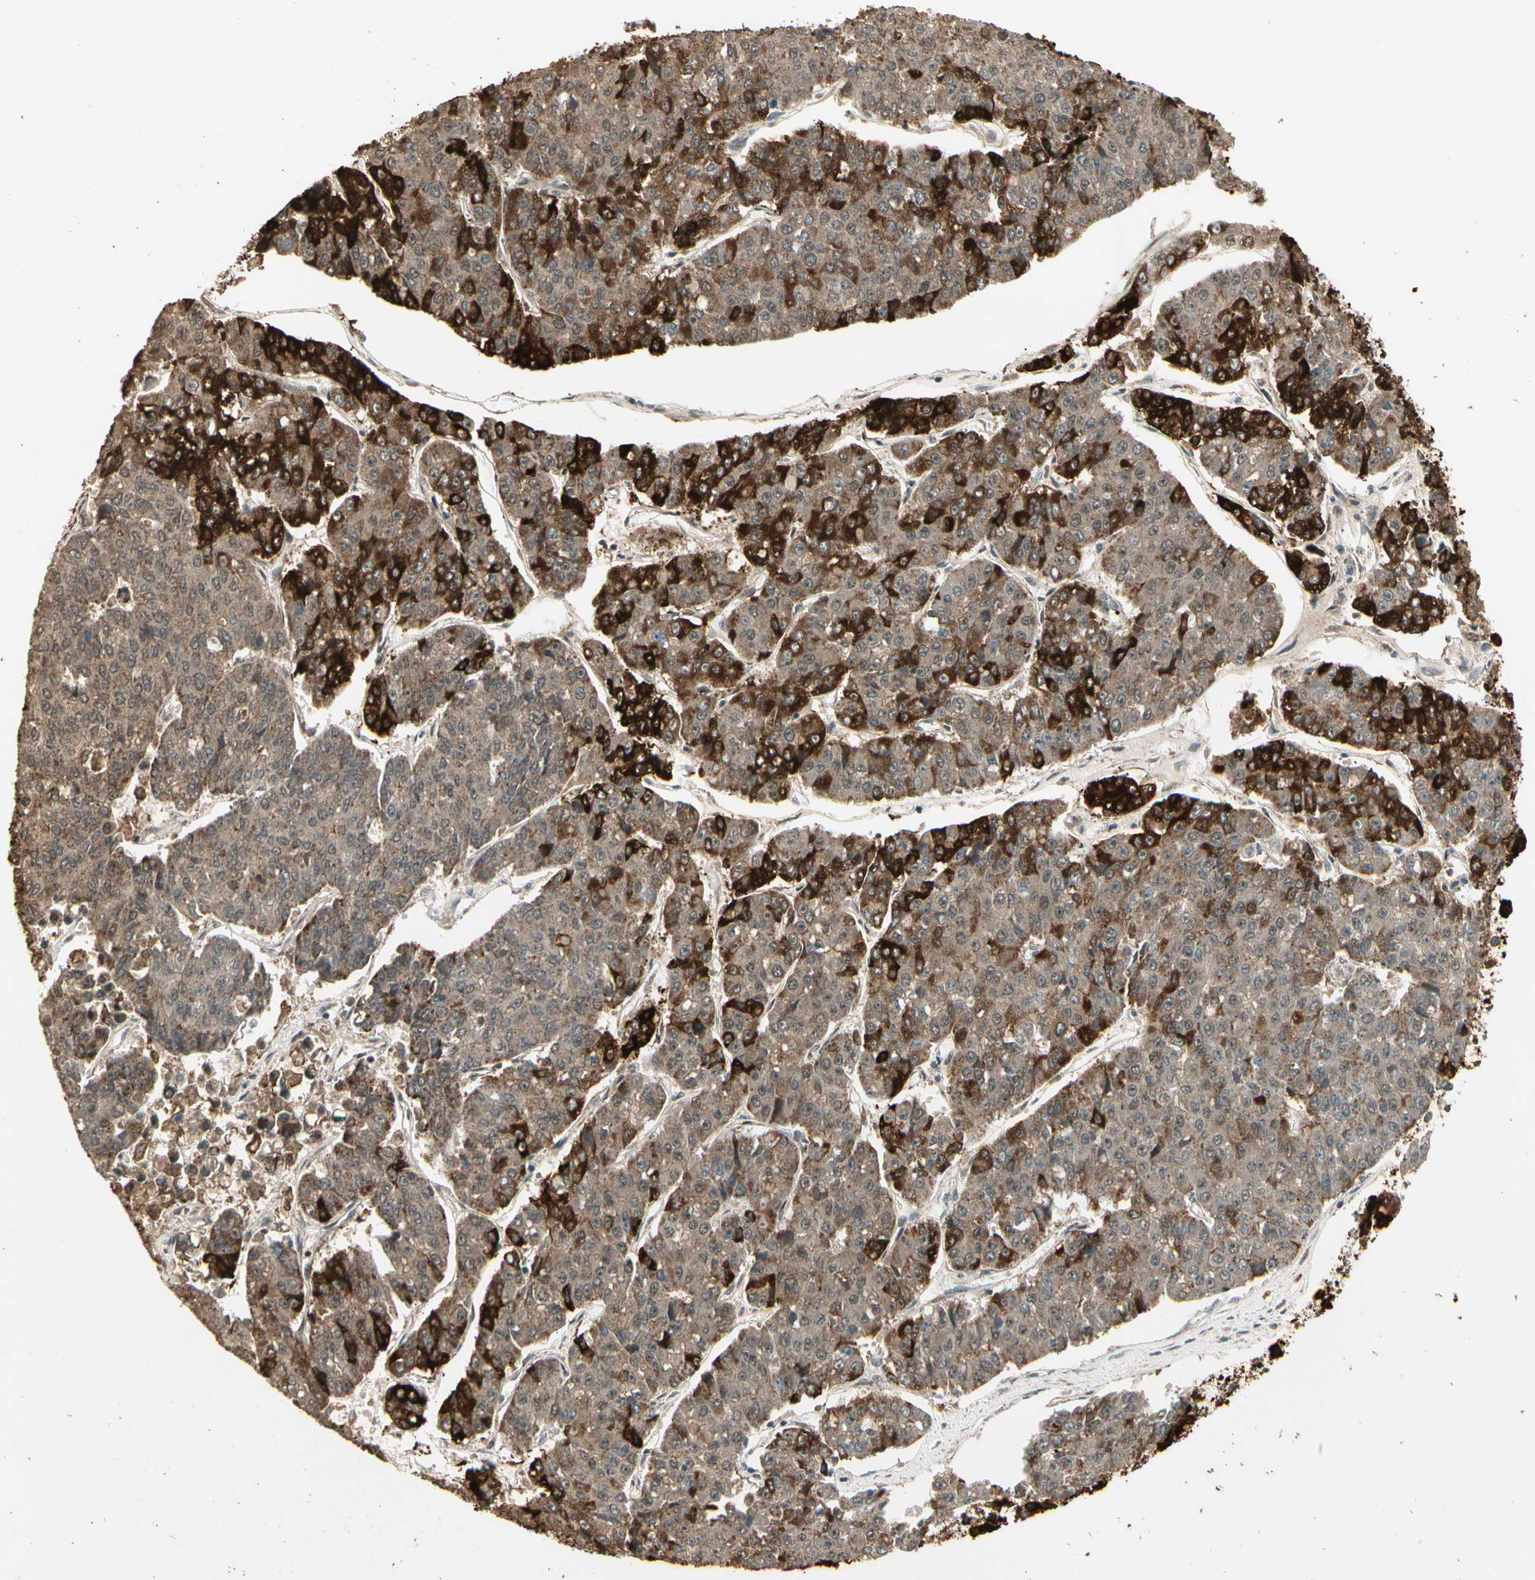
{"staining": {"intensity": "strong", "quantity": "<25%", "location": "cytoplasmic/membranous"}, "tissue": "pancreatic cancer", "cell_type": "Tumor cells", "image_type": "cancer", "snomed": [{"axis": "morphology", "description": "Adenocarcinoma, NOS"}, {"axis": "topography", "description": "Pancreas"}], "caption": "Immunohistochemistry (IHC) histopathology image of neoplastic tissue: adenocarcinoma (pancreatic) stained using immunohistochemistry displays medium levels of strong protein expression localized specifically in the cytoplasmic/membranous of tumor cells, appearing as a cytoplasmic/membranous brown color.", "gene": "GLUL", "patient": {"sex": "male", "age": 50}}